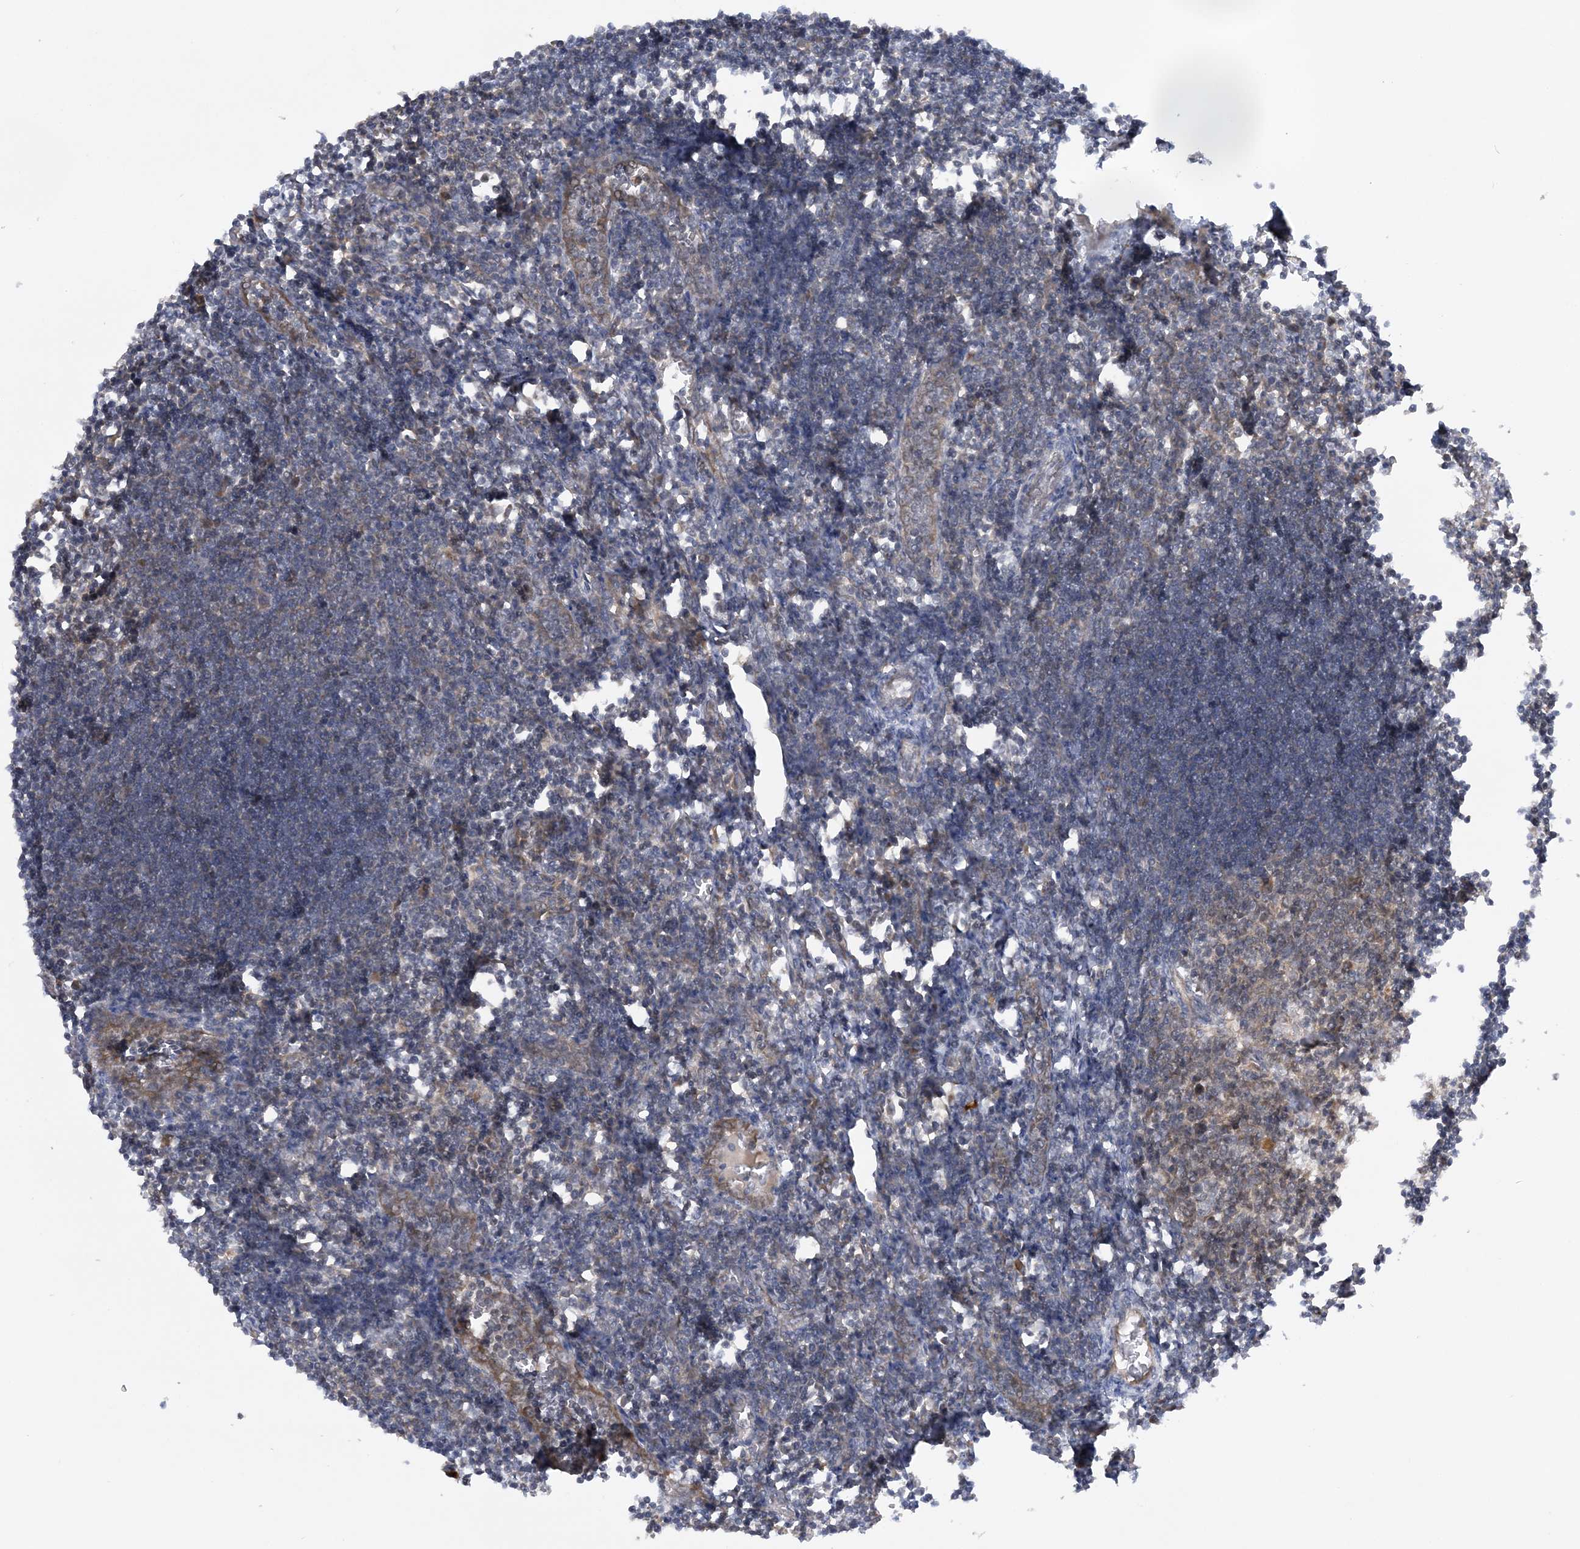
{"staining": {"intensity": "moderate", "quantity": "25%-75%", "location": "cytoplasmic/membranous"}, "tissue": "lymph node", "cell_type": "Germinal center cells", "image_type": "normal", "snomed": [{"axis": "morphology", "description": "Normal tissue, NOS"}, {"axis": "morphology", "description": "Malignant melanoma, Metastatic site"}, {"axis": "topography", "description": "Lymph node"}], "caption": "Immunohistochemical staining of normal human lymph node shows moderate cytoplasmic/membranous protein staining in approximately 25%-75% of germinal center cells. (DAB IHC, brown staining for protein, blue staining for nuclei).", "gene": "MMADHC", "patient": {"sex": "male", "age": 41}}